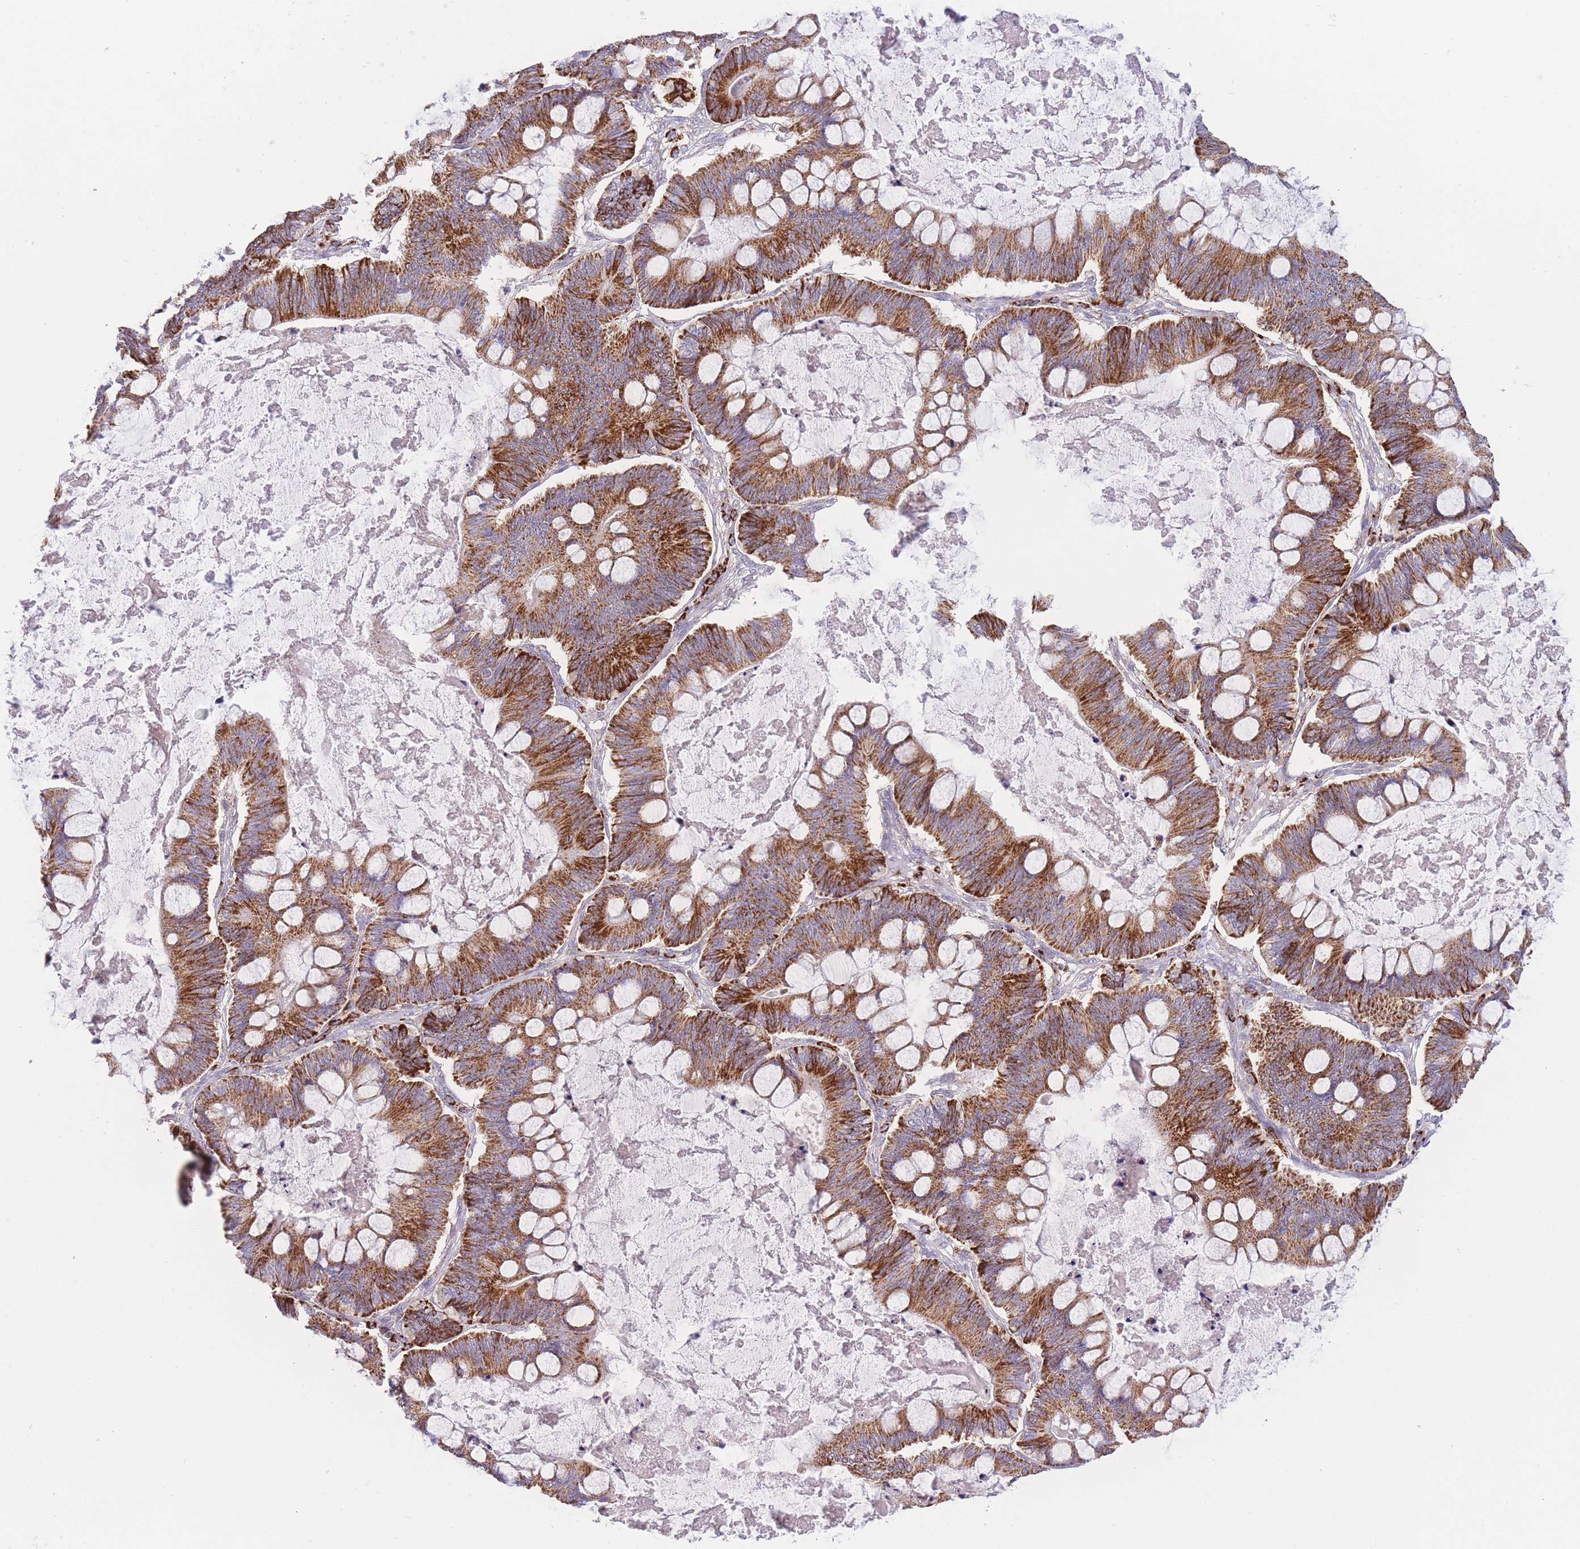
{"staining": {"intensity": "strong", "quantity": ">75%", "location": "cytoplasmic/membranous"}, "tissue": "ovarian cancer", "cell_type": "Tumor cells", "image_type": "cancer", "snomed": [{"axis": "morphology", "description": "Cystadenocarcinoma, mucinous, NOS"}, {"axis": "topography", "description": "Ovary"}], "caption": "Strong cytoplasmic/membranous protein positivity is seen in approximately >75% of tumor cells in mucinous cystadenocarcinoma (ovarian).", "gene": "SLC25A42", "patient": {"sex": "female", "age": 61}}